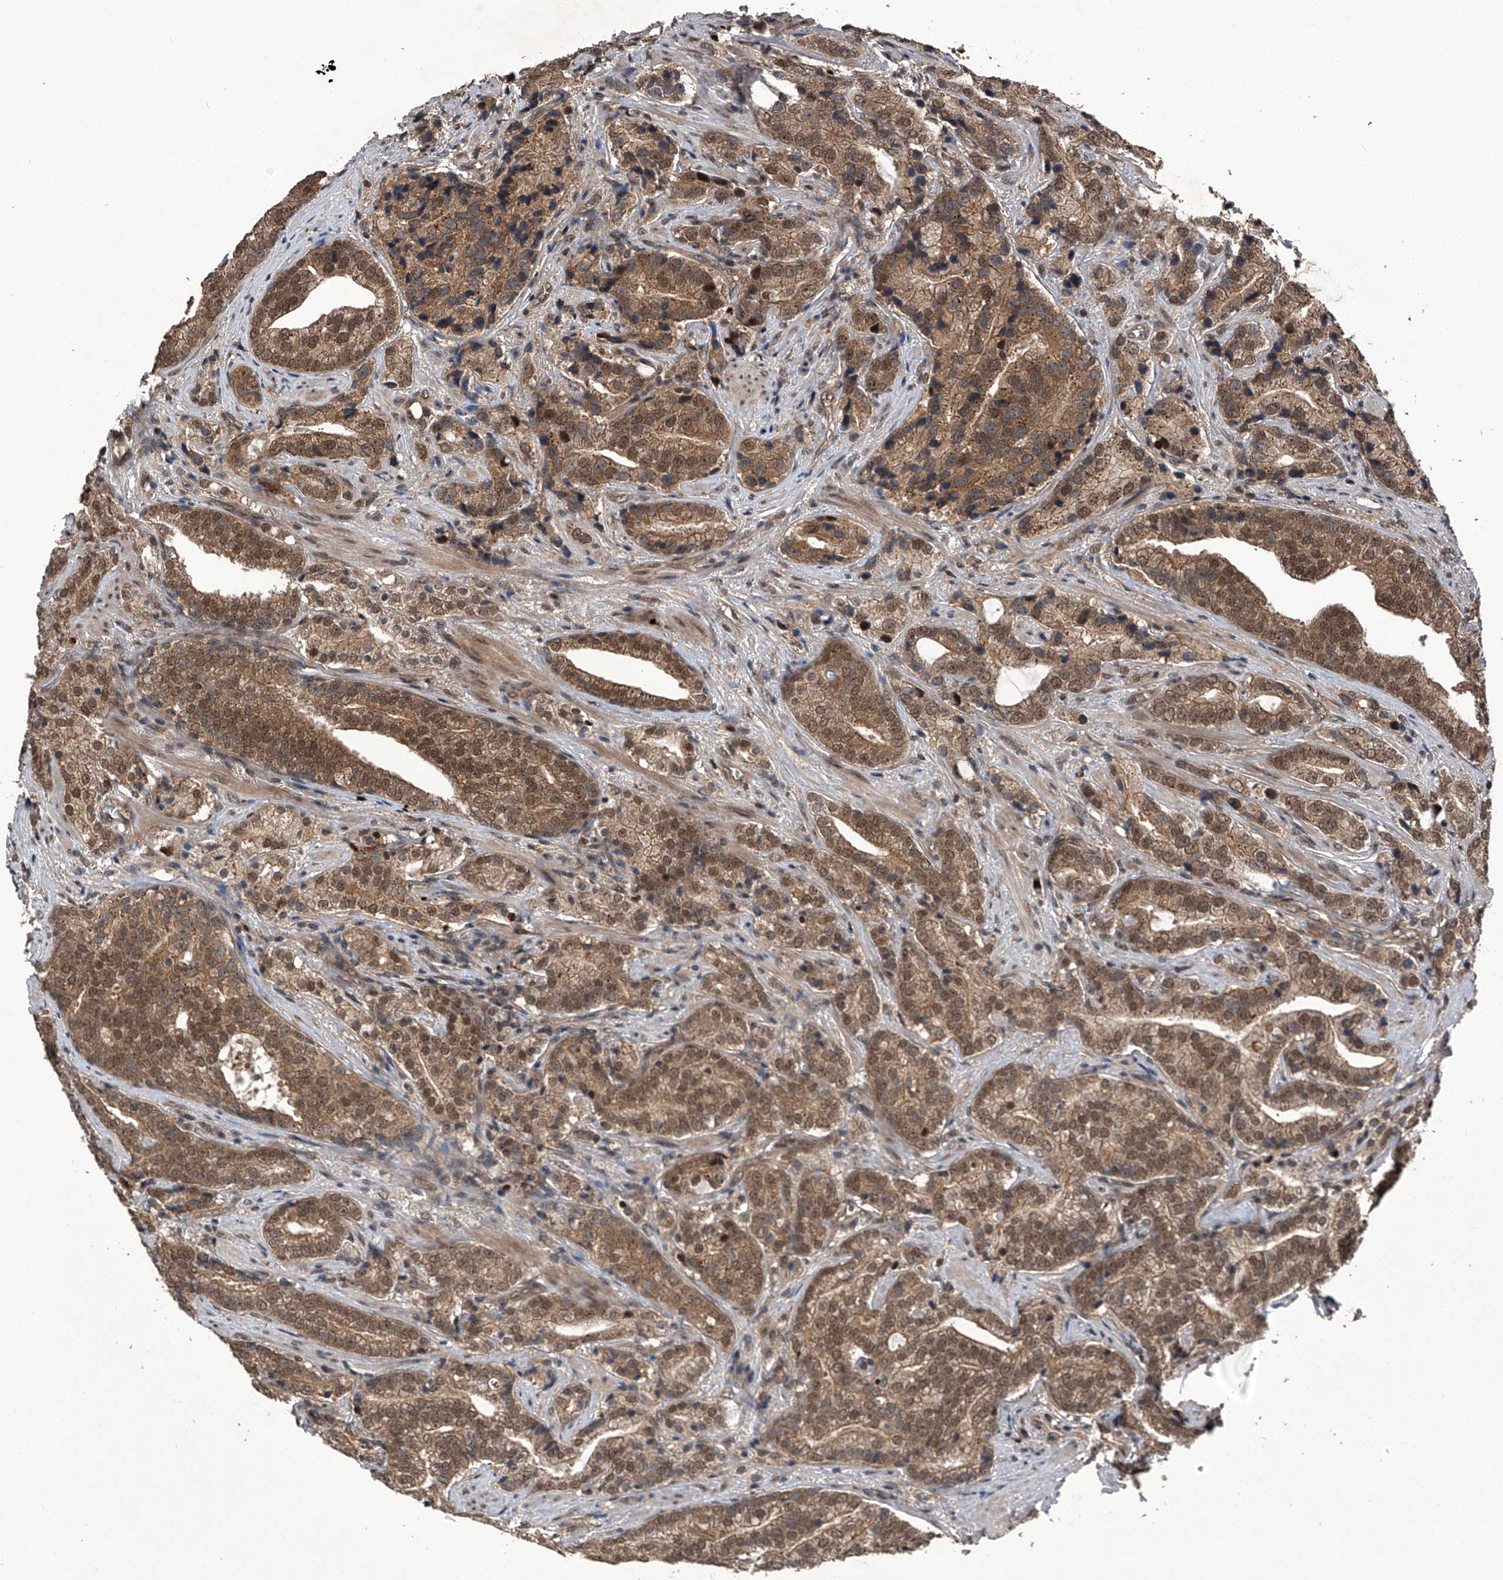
{"staining": {"intensity": "moderate", "quantity": ">75%", "location": "cytoplasmic/membranous,nuclear"}, "tissue": "prostate cancer", "cell_type": "Tumor cells", "image_type": "cancer", "snomed": [{"axis": "morphology", "description": "Adenocarcinoma, High grade"}, {"axis": "topography", "description": "Prostate"}], "caption": "High-grade adenocarcinoma (prostate) was stained to show a protein in brown. There is medium levels of moderate cytoplasmic/membranous and nuclear staining in approximately >75% of tumor cells.", "gene": "SLC12A8", "patient": {"sex": "male", "age": 57}}